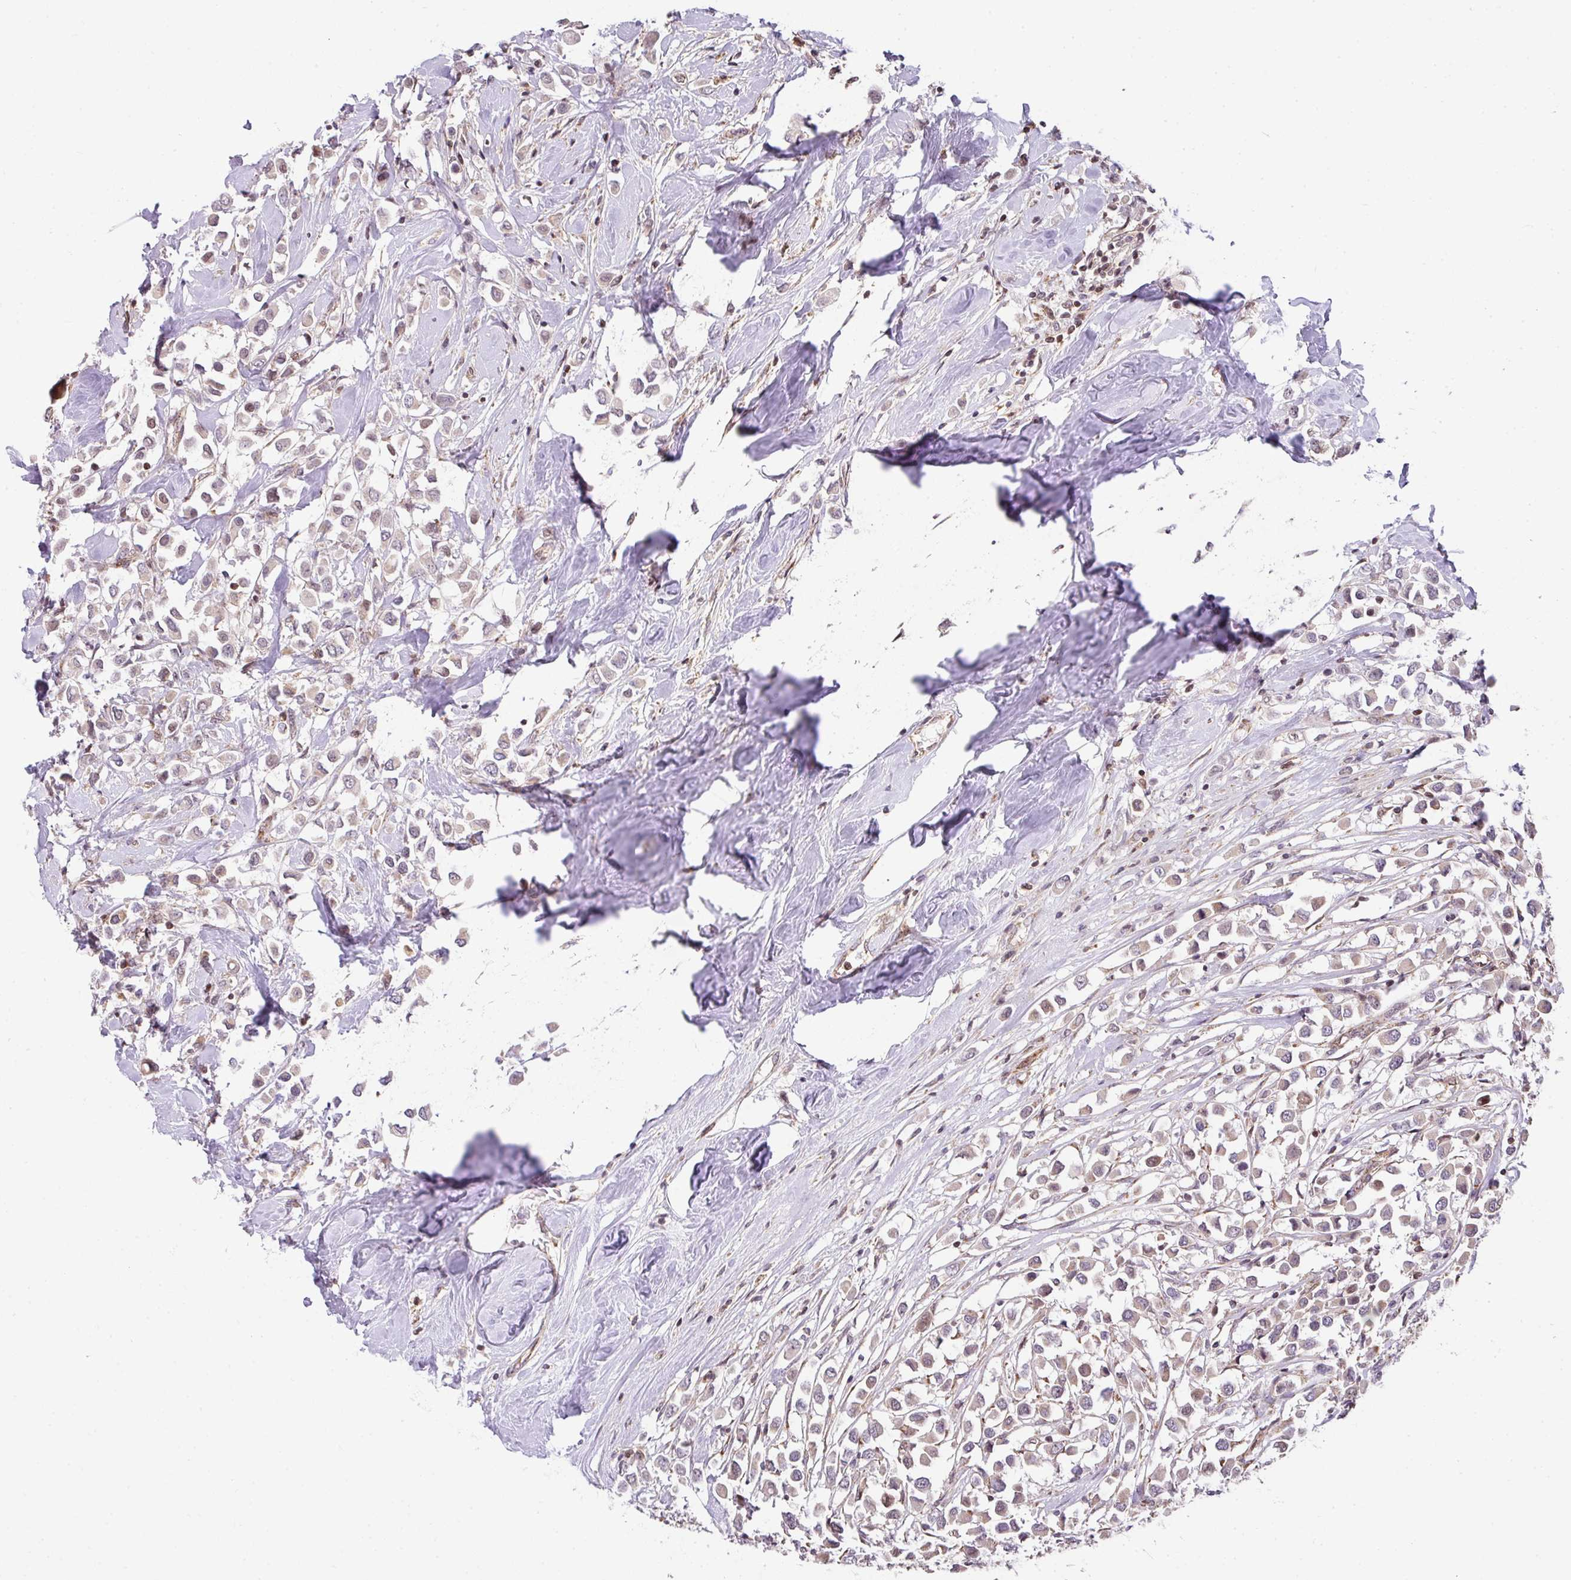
{"staining": {"intensity": "weak", "quantity": "25%-75%", "location": "nuclear"}, "tissue": "breast cancer", "cell_type": "Tumor cells", "image_type": "cancer", "snomed": [{"axis": "morphology", "description": "Duct carcinoma"}, {"axis": "topography", "description": "Breast"}], "caption": "Immunohistochemistry (IHC) of breast cancer exhibits low levels of weak nuclear staining in approximately 25%-75% of tumor cells.", "gene": "PLK1", "patient": {"sex": "female", "age": 61}}